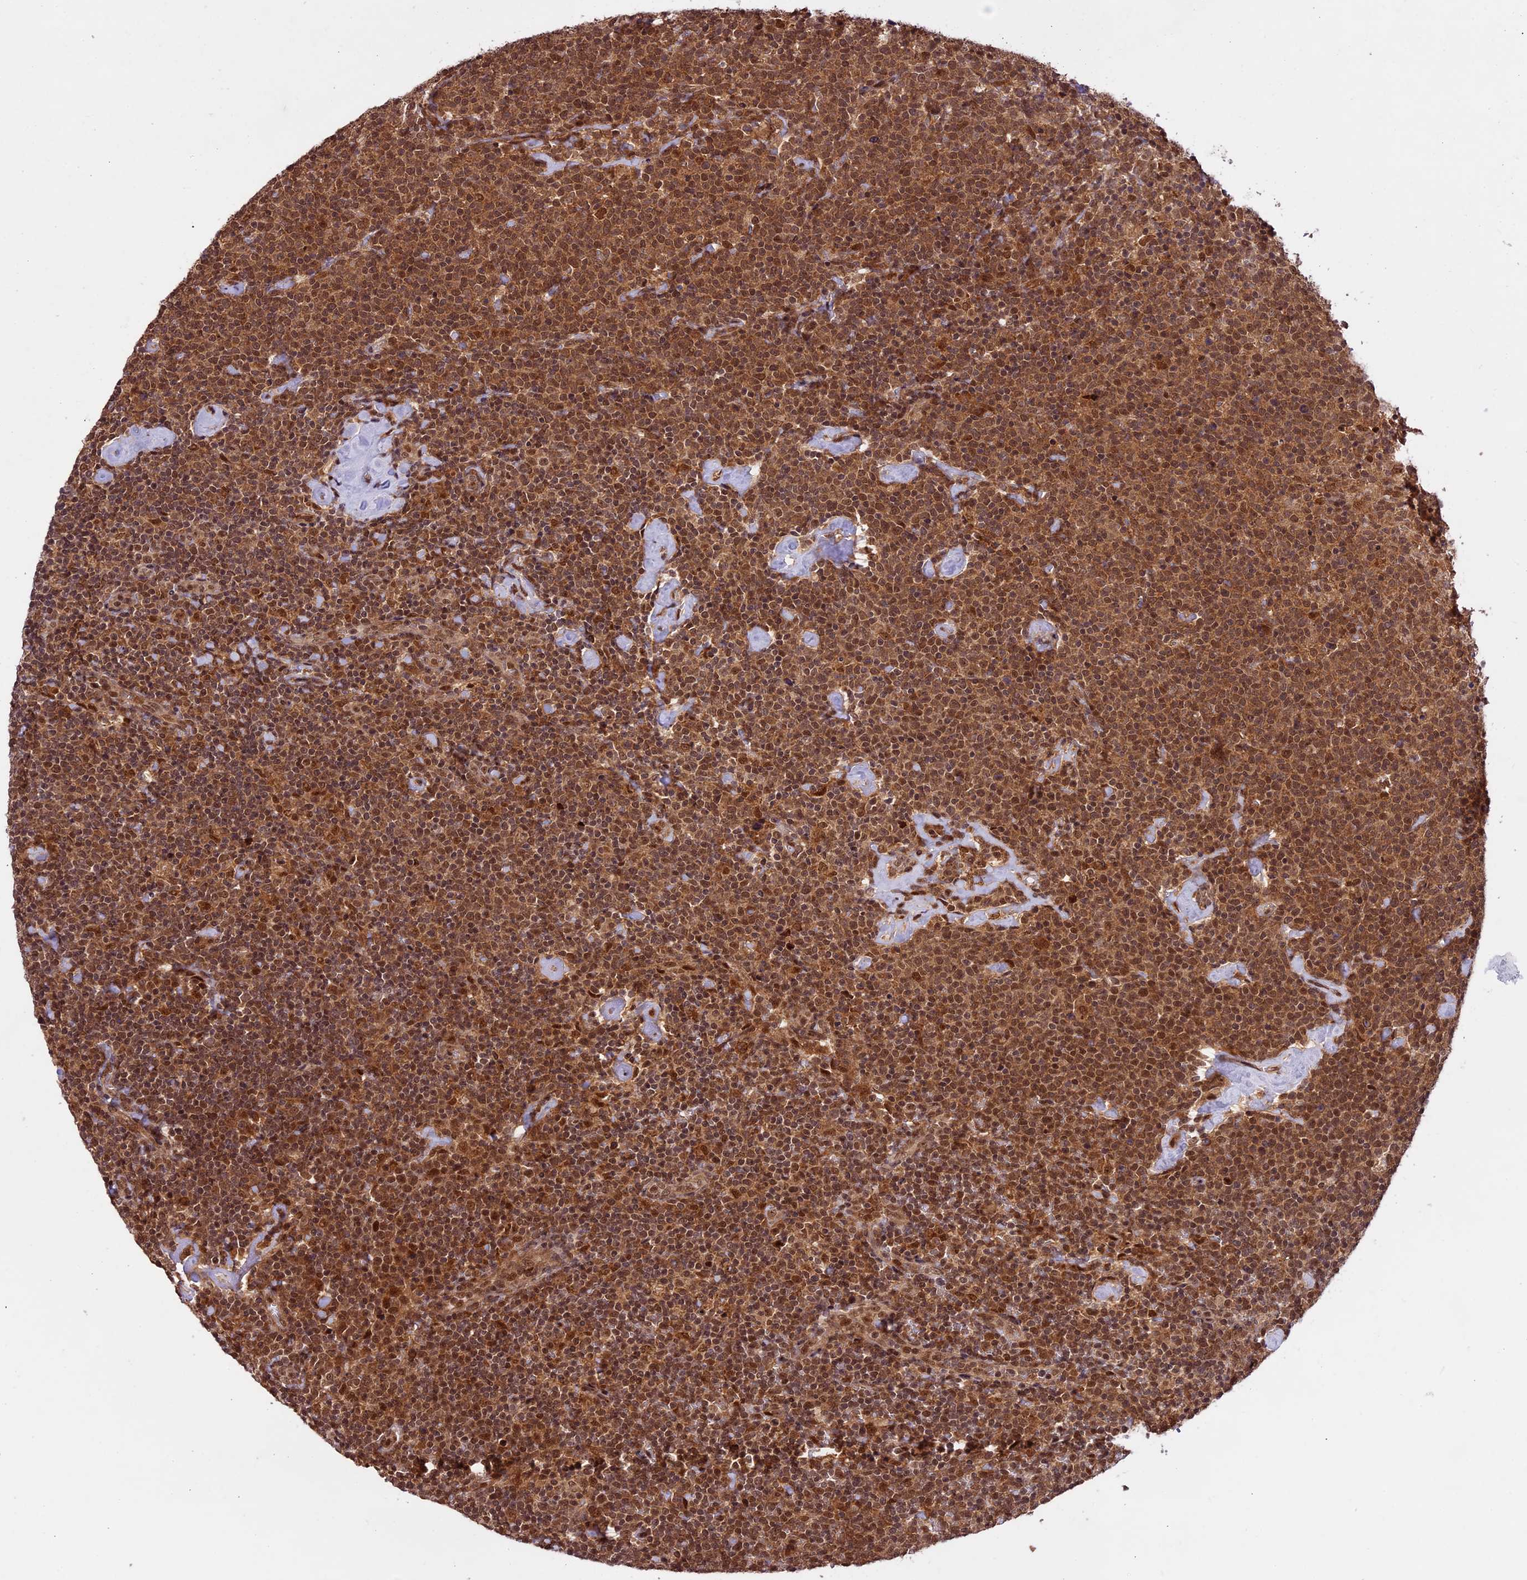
{"staining": {"intensity": "moderate", "quantity": ">75%", "location": "cytoplasmic/membranous,nuclear"}, "tissue": "lymphoma", "cell_type": "Tumor cells", "image_type": "cancer", "snomed": [{"axis": "morphology", "description": "Malignant lymphoma, non-Hodgkin's type, High grade"}, {"axis": "topography", "description": "Lymph node"}], "caption": "This is an image of IHC staining of malignant lymphoma, non-Hodgkin's type (high-grade), which shows moderate positivity in the cytoplasmic/membranous and nuclear of tumor cells.", "gene": "DHX38", "patient": {"sex": "male", "age": 61}}